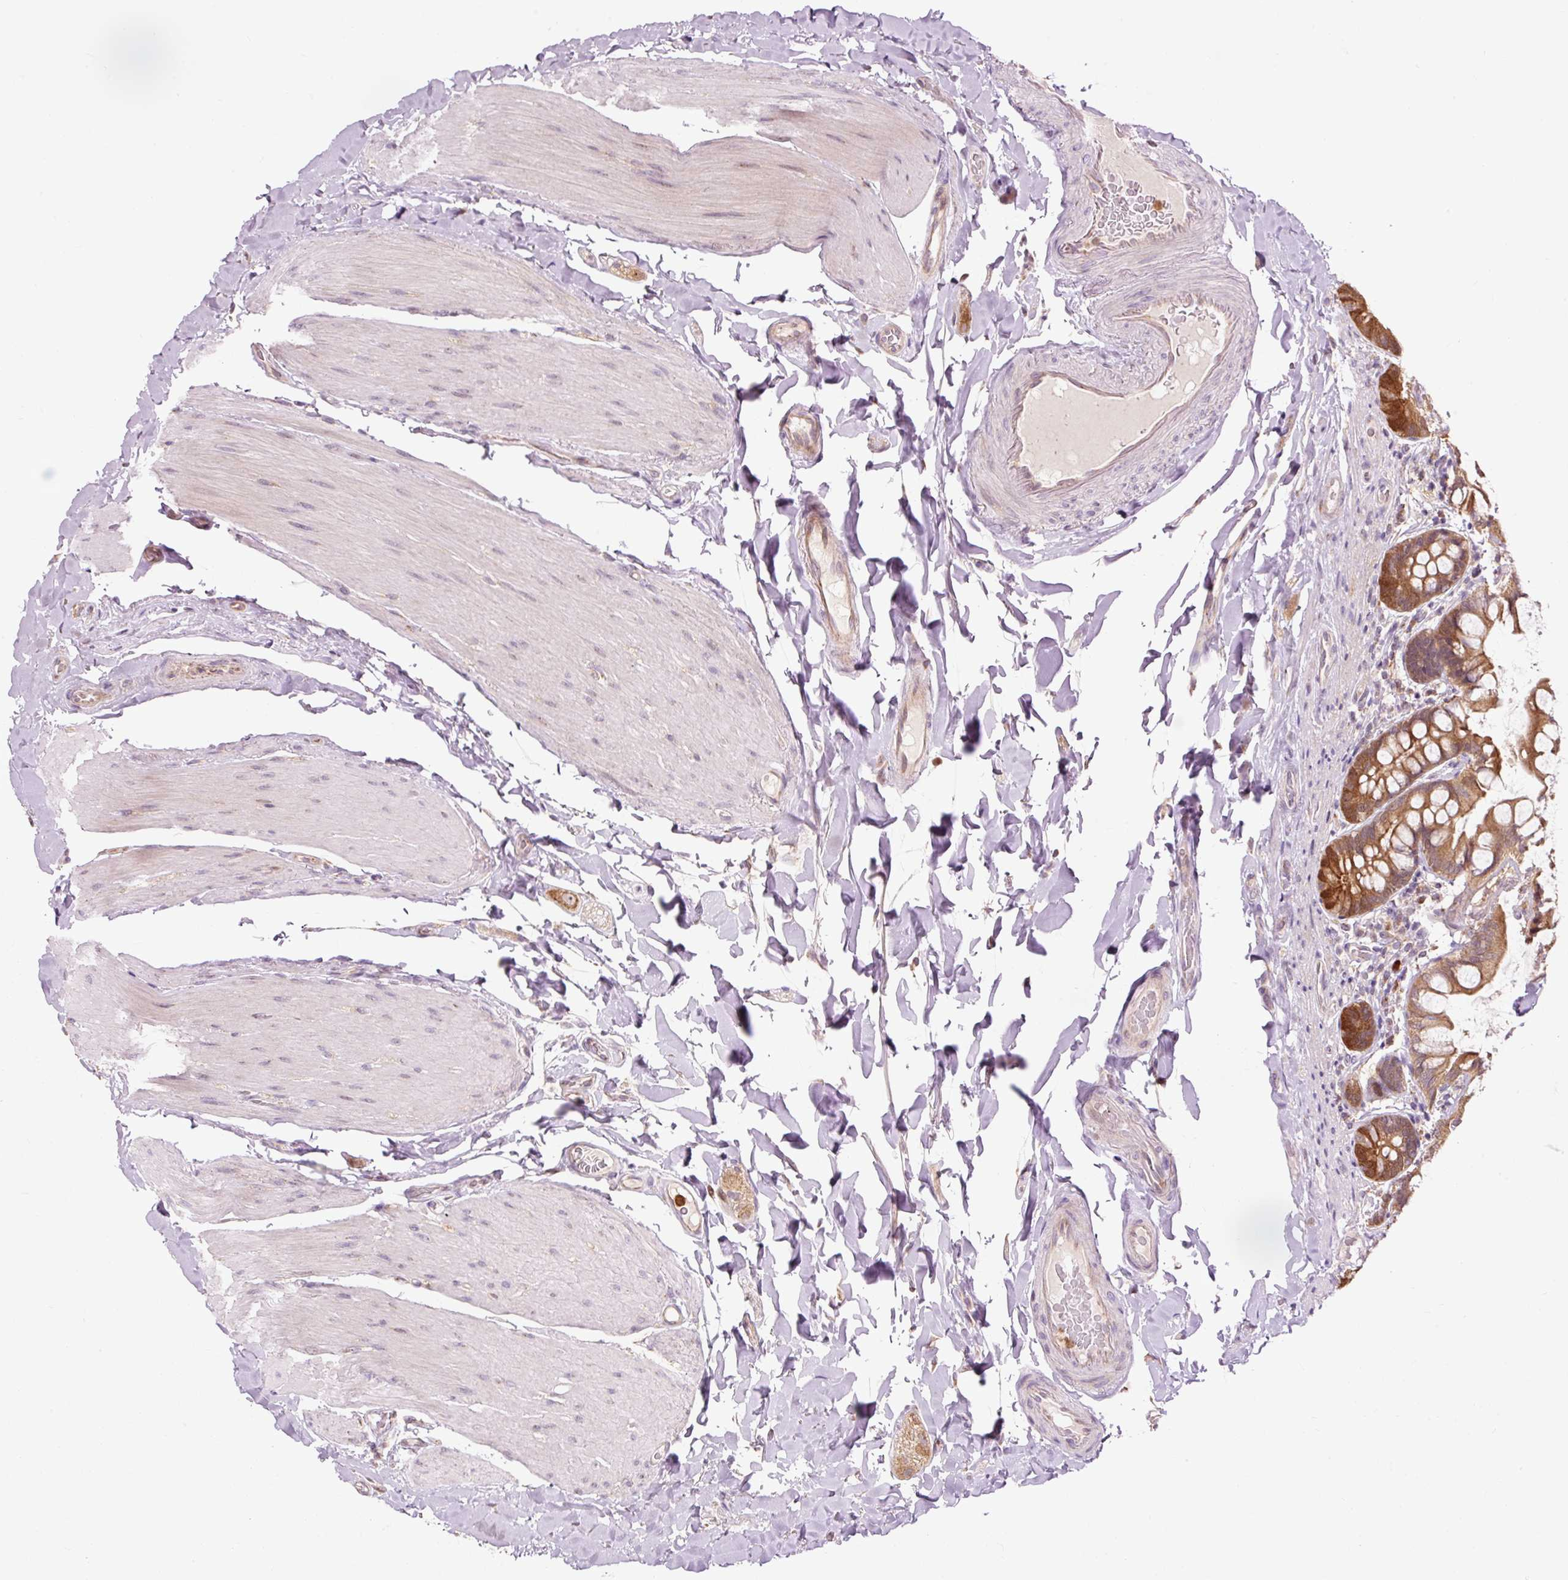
{"staining": {"intensity": "moderate", "quantity": ">75%", "location": "cytoplasmic/membranous"}, "tissue": "small intestine", "cell_type": "Glandular cells", "image_type": "normal", "snomed": [{"axis": "morphology", "description": "Normal tissue, NOS"}, {"axis": "topography", "description": "Small intestine"}], "caption": "Immunohistochemistry (IHC) photomicrograph of unremarkable human small intestine stained for a protein (brown), which displays medium levels of moderate cytoplasmic/membranous expression in about >75% of glandular cells.", "gene": "PRDX5", "patient": {"sex": "male", "age": 70}}